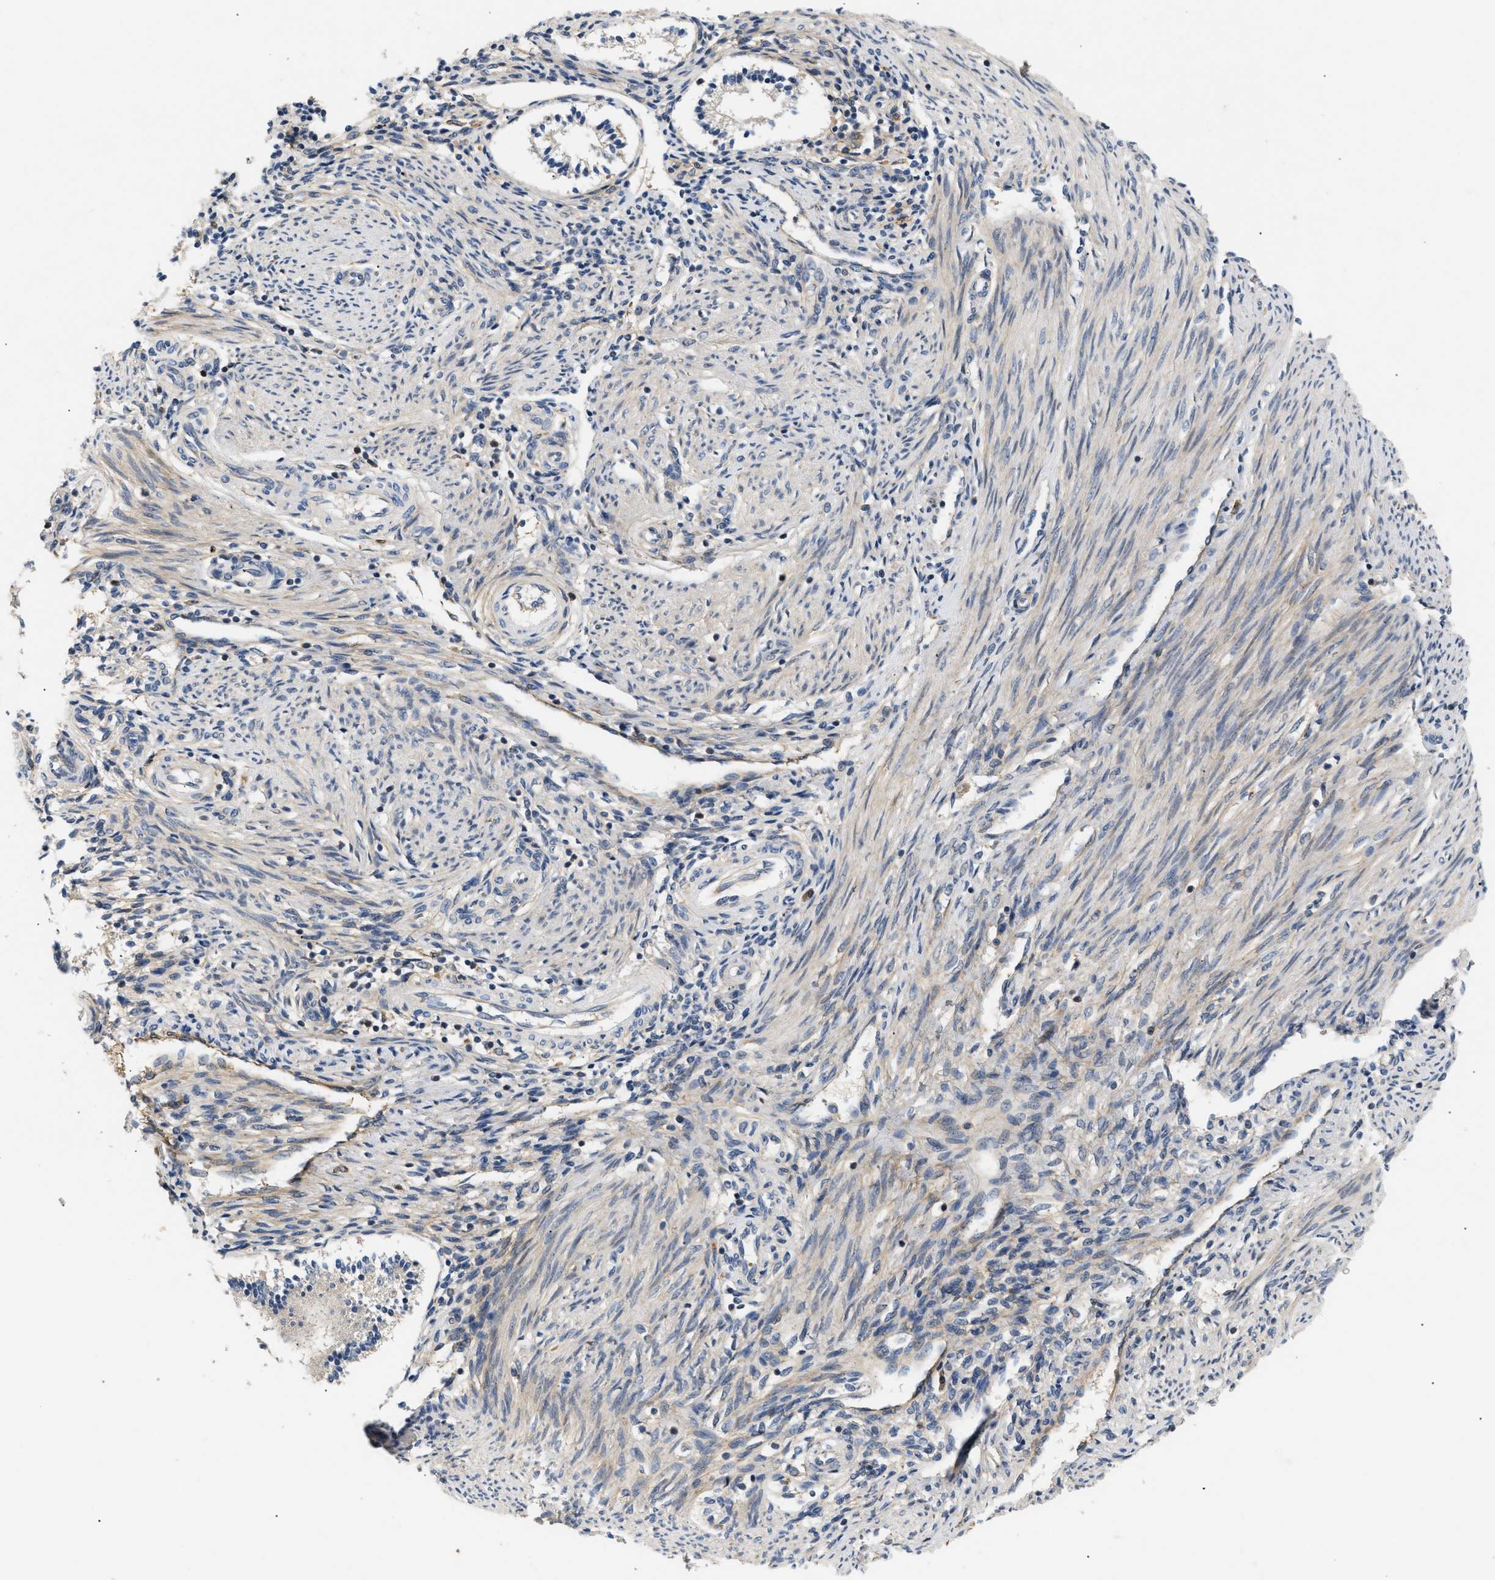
{"staining": {"intensity": "weak", "quantity": "25%-75%", "location": "cytoplasmic/membranous"}, "tissue": "endometrium", "cell_type": "Cells in endometrial stroma", "image_type": "normal", "snomed": [{"axis": "morphology", "description": "Normal tissue, NOS"}, {"axis": "topography", "description": "Endometrium"}], "caption": "Weak cytoplasmic/membranous protein positivity is seen in about 25%-75% of cells in endometrial stroma in endometrium.", "gene": "FARS2", "patient": {"sex": "female", "age": 42}}